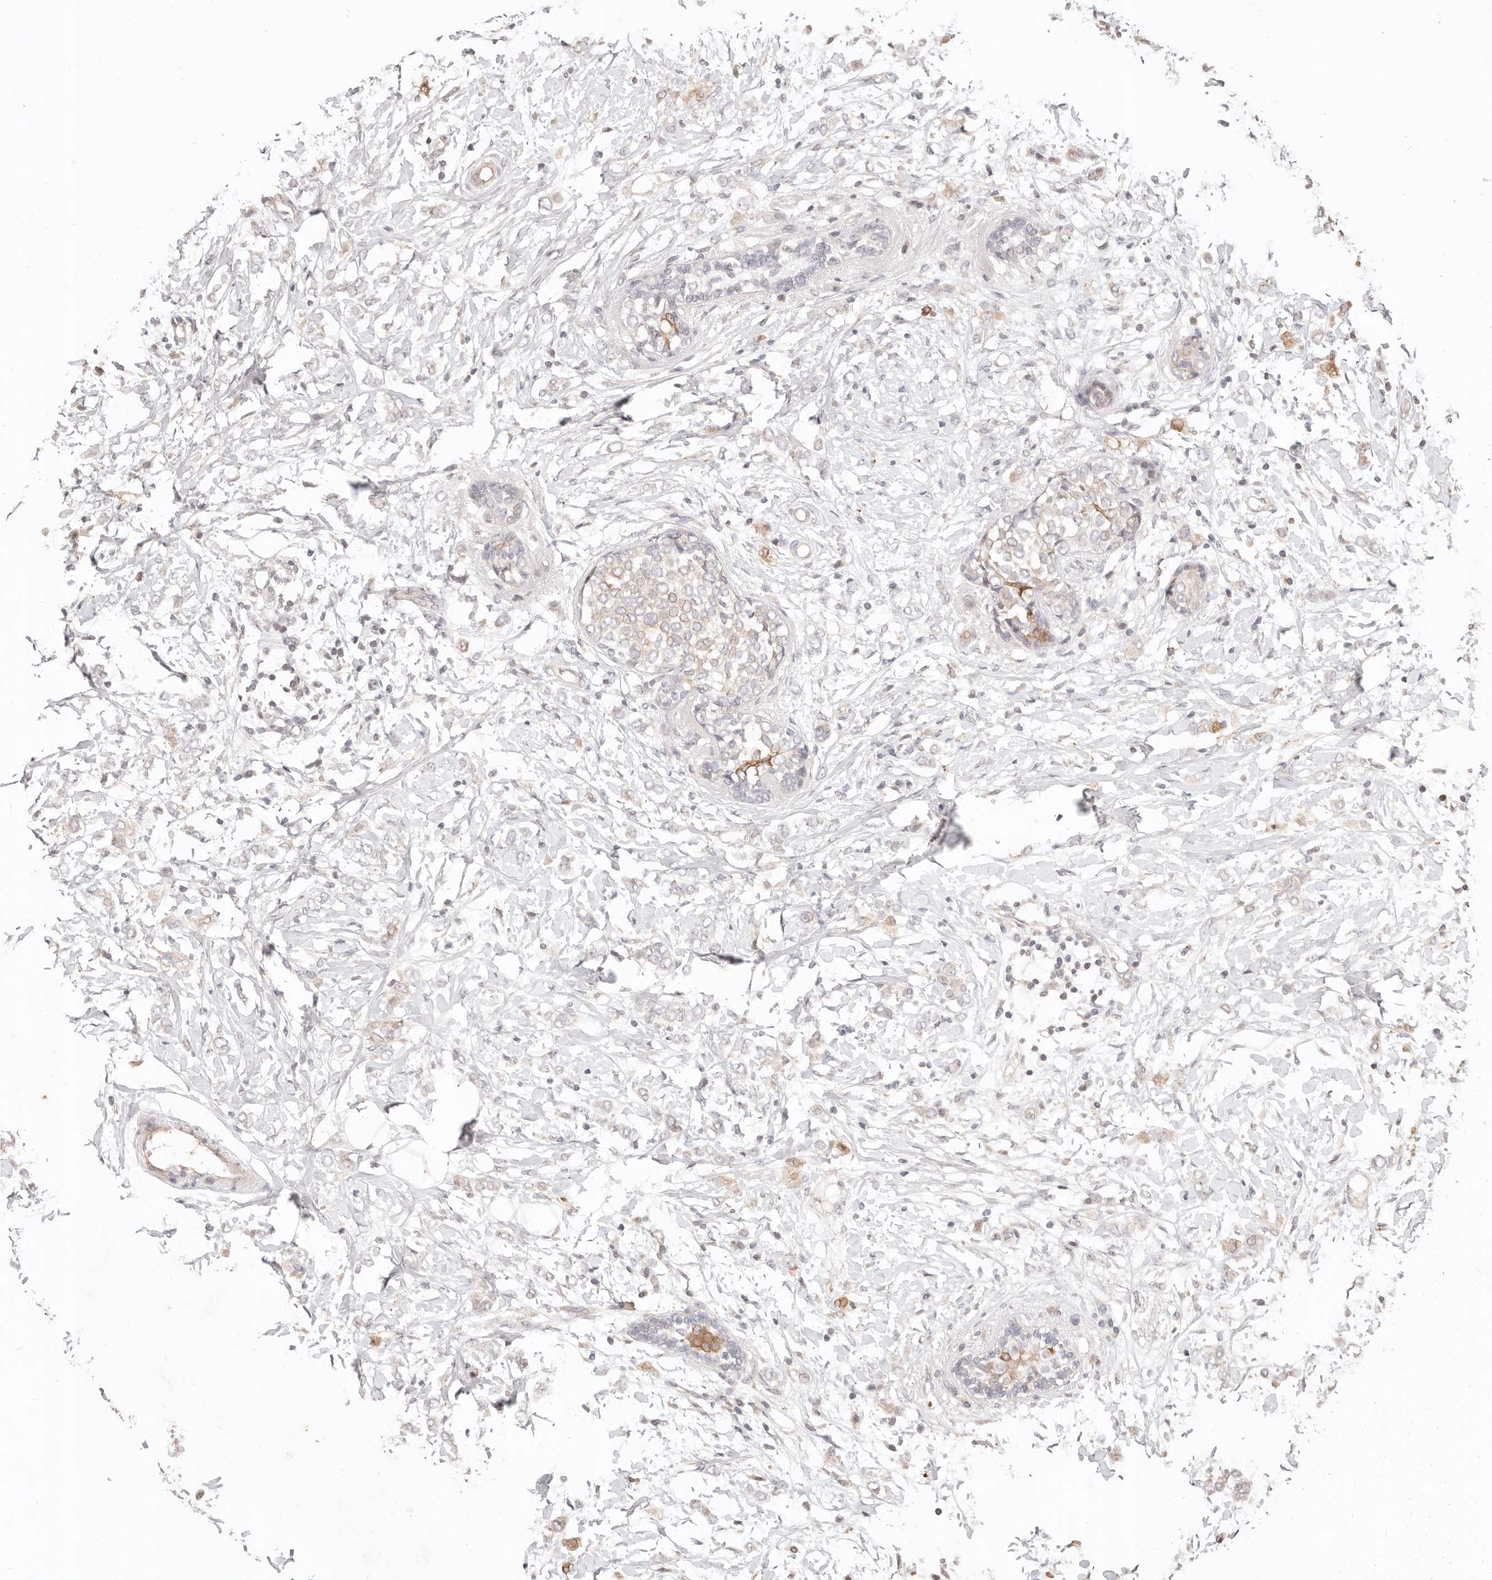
{"staining": {"intensity": "weak", "quantity": "<25%", "location": "cytoplasmic/membranous"}, "tissue": "breast cancer", "cell_type": "Tumor cells", "image_type": "cancer", "snomed": [{"axis": "morphology", "description": "Normal tissue, NOS"}, {"axis": "morphology", "description": "Lobular carcinoma"}, {"axis": "topography", "description": "Breast"}], "caption": "Tumor cells are negative for protein expression in human lobular carcinoma (breast).", "gene": "KIF9", "patient": {"sex": "female", "age": 47}}